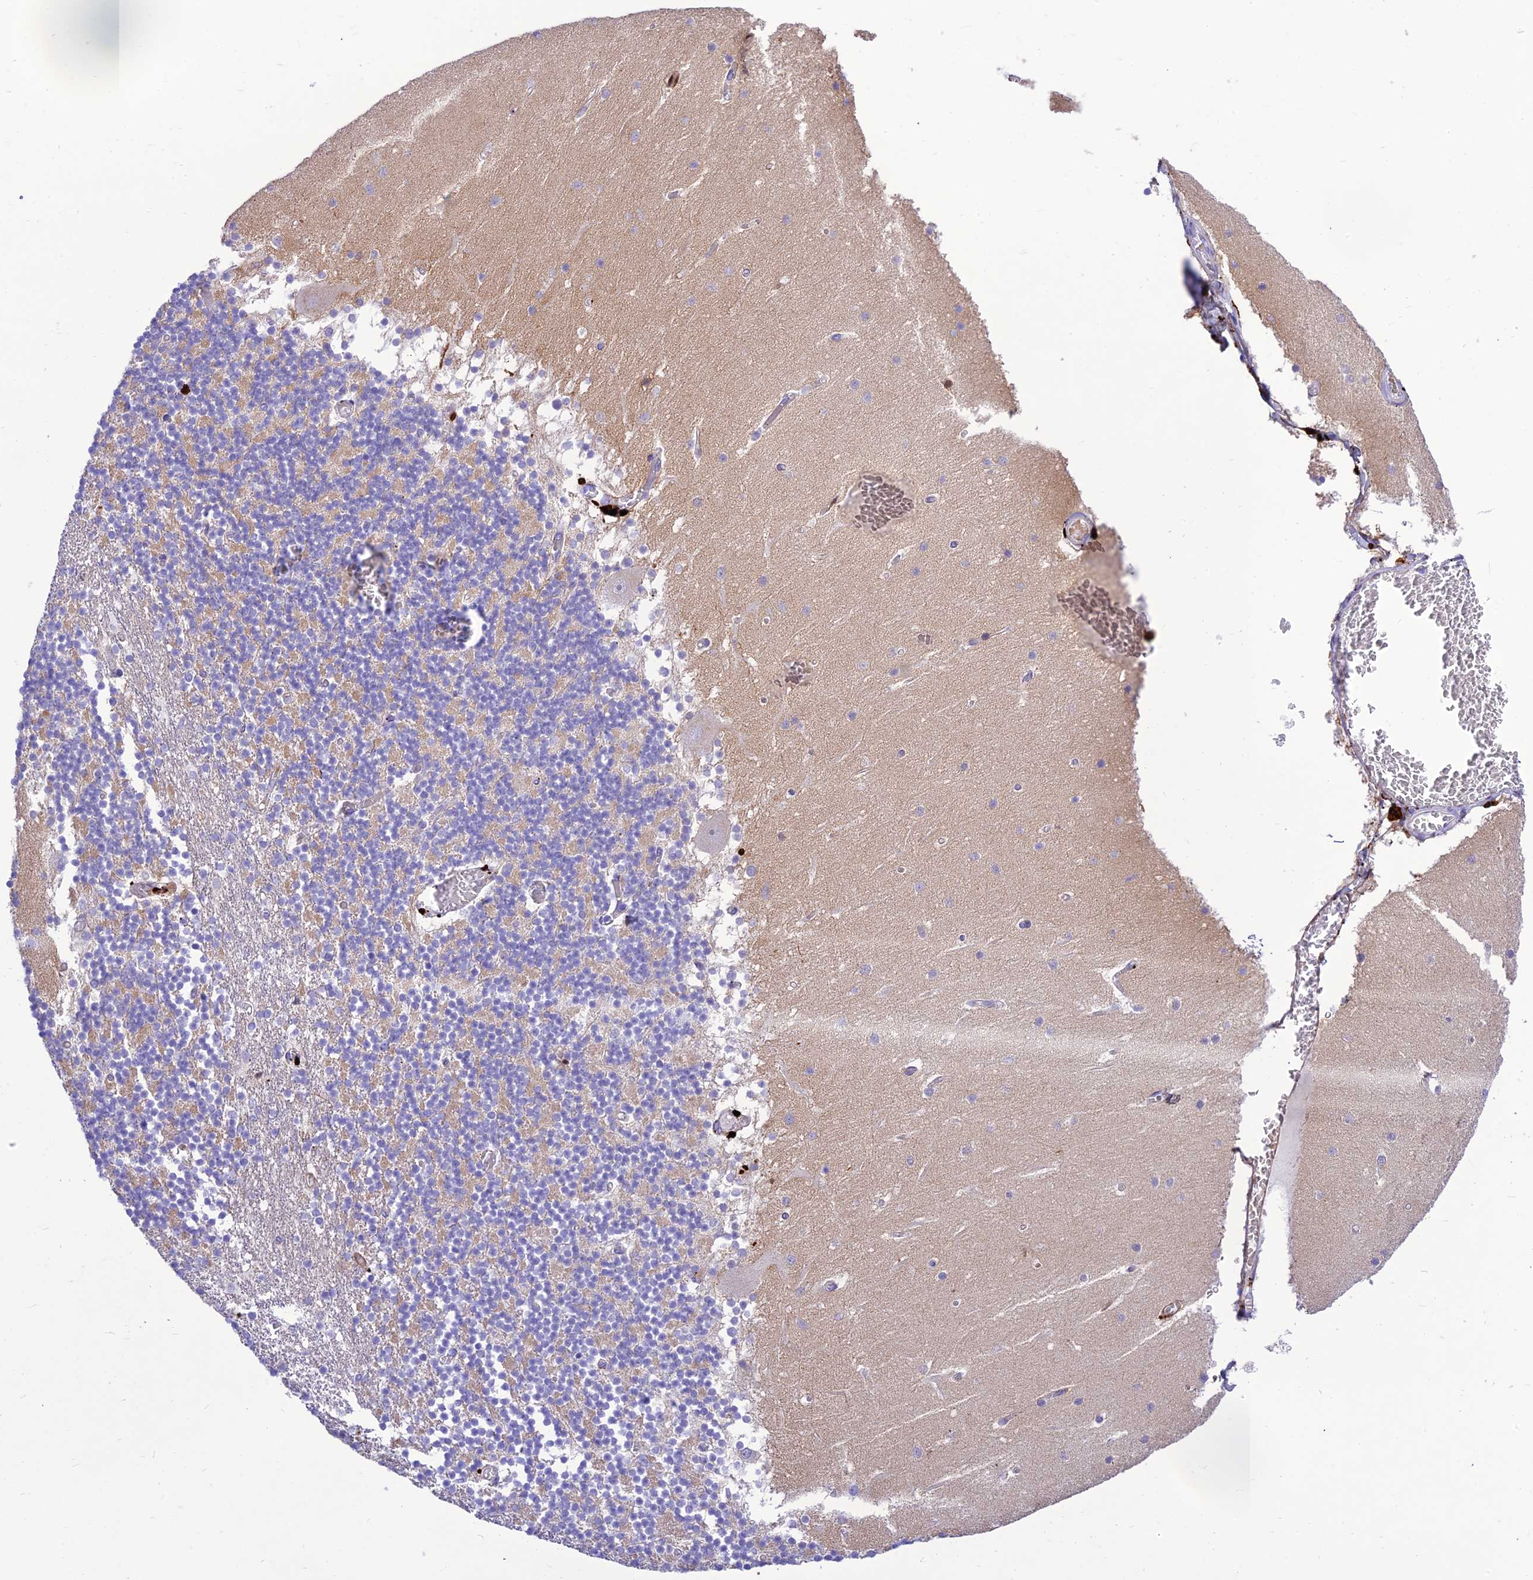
{"staining": {"intensity": "weak", "quantity": "25%-75%", "location": "cytoplasmic/membranous"}, "tissue": "cerebellum", "cell_type": "Cells in granular layer", "image_type": "normal", "snomed": [{"axis": "morphology", "description": "Normal tissue, NOS"}, {"axis": "topography", "description": "Cerebellum"}], "caption": "Cells in granular layer reveal low levels of weak cytoplasmic/membranous positivity in about 25%-75% of cells in unremarkable human cerebellum. (brown staining indicates protein expression, while blue staining denotes nuclei).", "gene": "PRNP", "patient": {"sex": "female", "age": 28}}